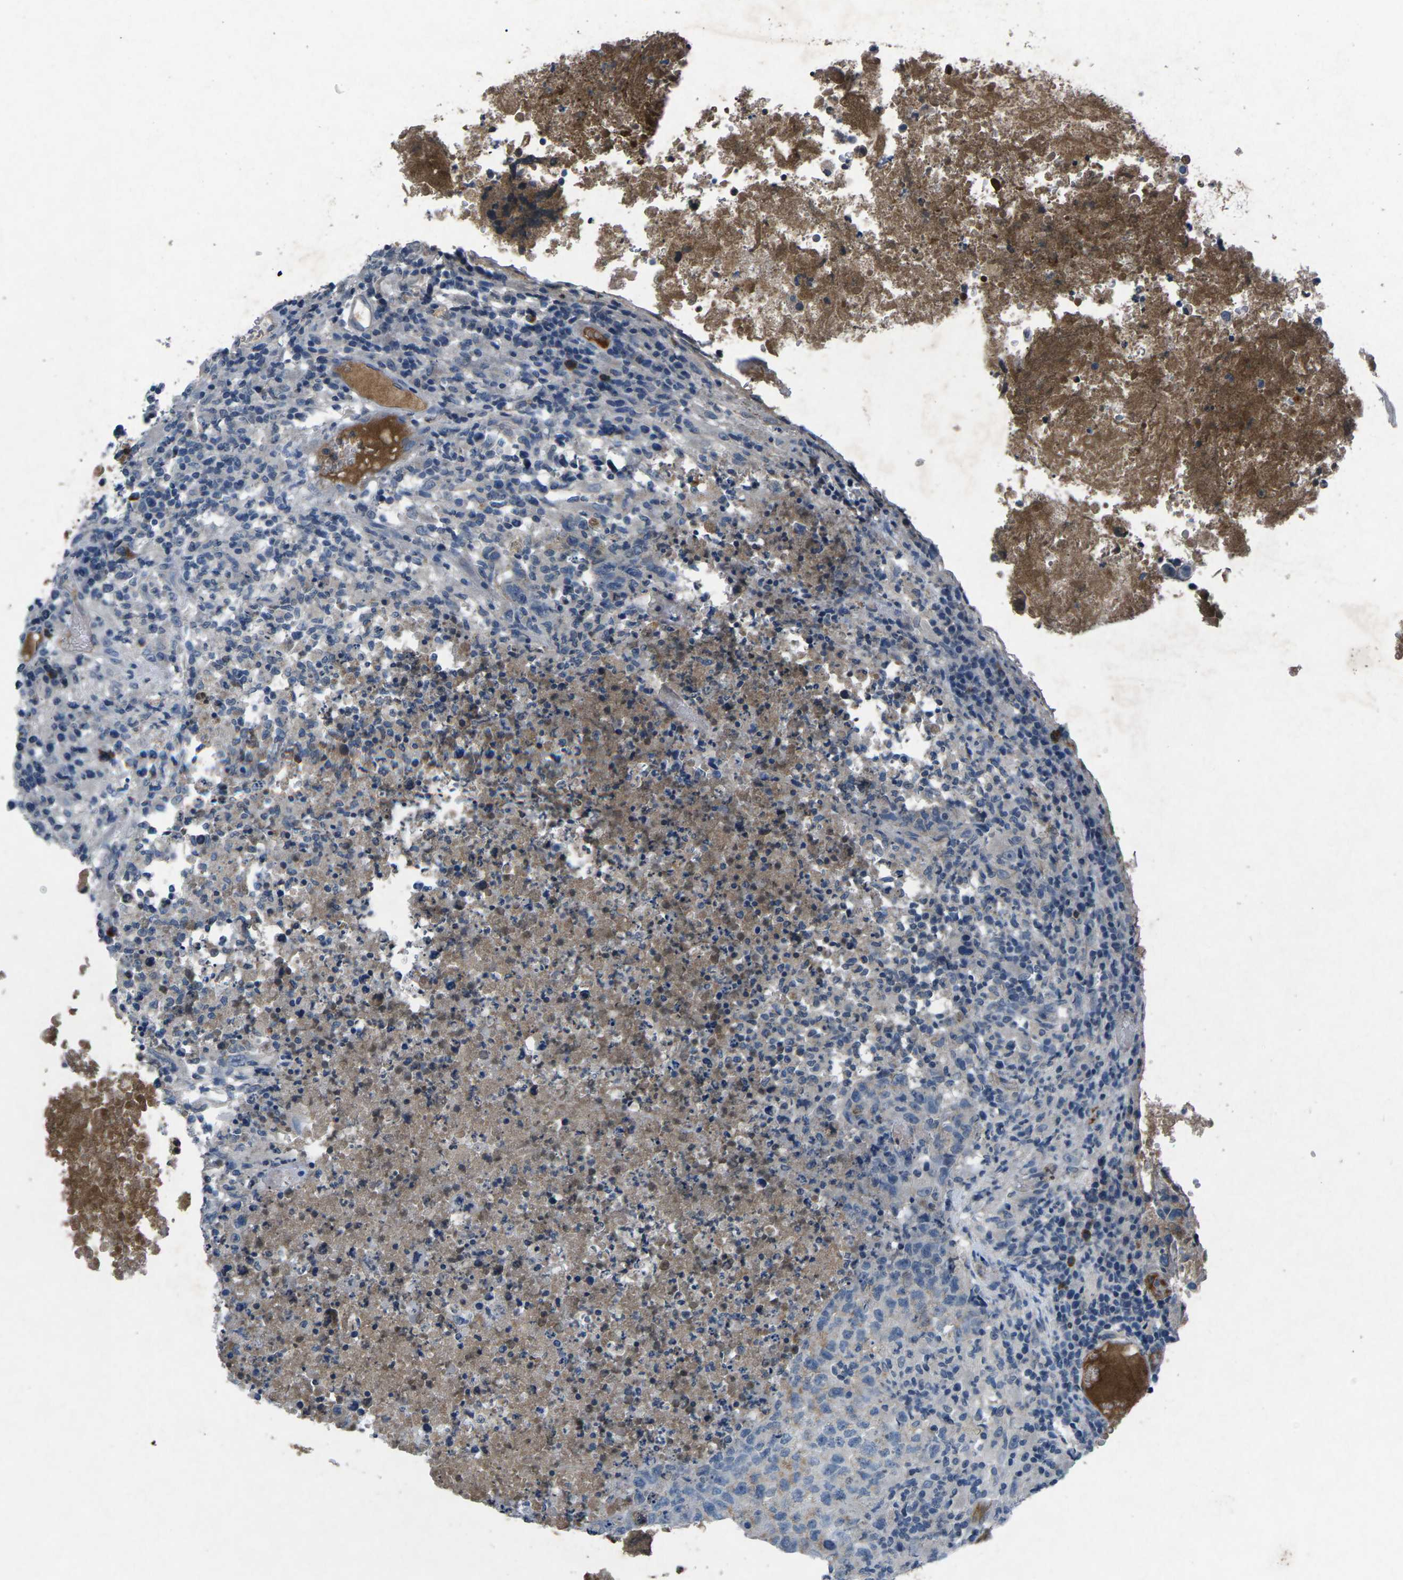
{"staining": {"intensity": "negative", "quantity": "none", "location": "none"}, "tissue": "testis cancer", "cell_type": "Tumor cells", "image_type": "cancer", "snomed": [{"axis": "morphology", "description": "Necrosis, NOS"}, {"axis": "morphology", "description": "Carcinoma, Embryonal, NOS"}, {"axis": "topography", "description": "Testis"}], "caption": "High magnification brightfield microscopy of embryonal carcinoma (testis) stained with DAB (brown) and counterstained with hematoxylin (blue): tumor cells show no significant expression.", "gene": "PLG", "patient": {"sex": "male", "age": 19}}